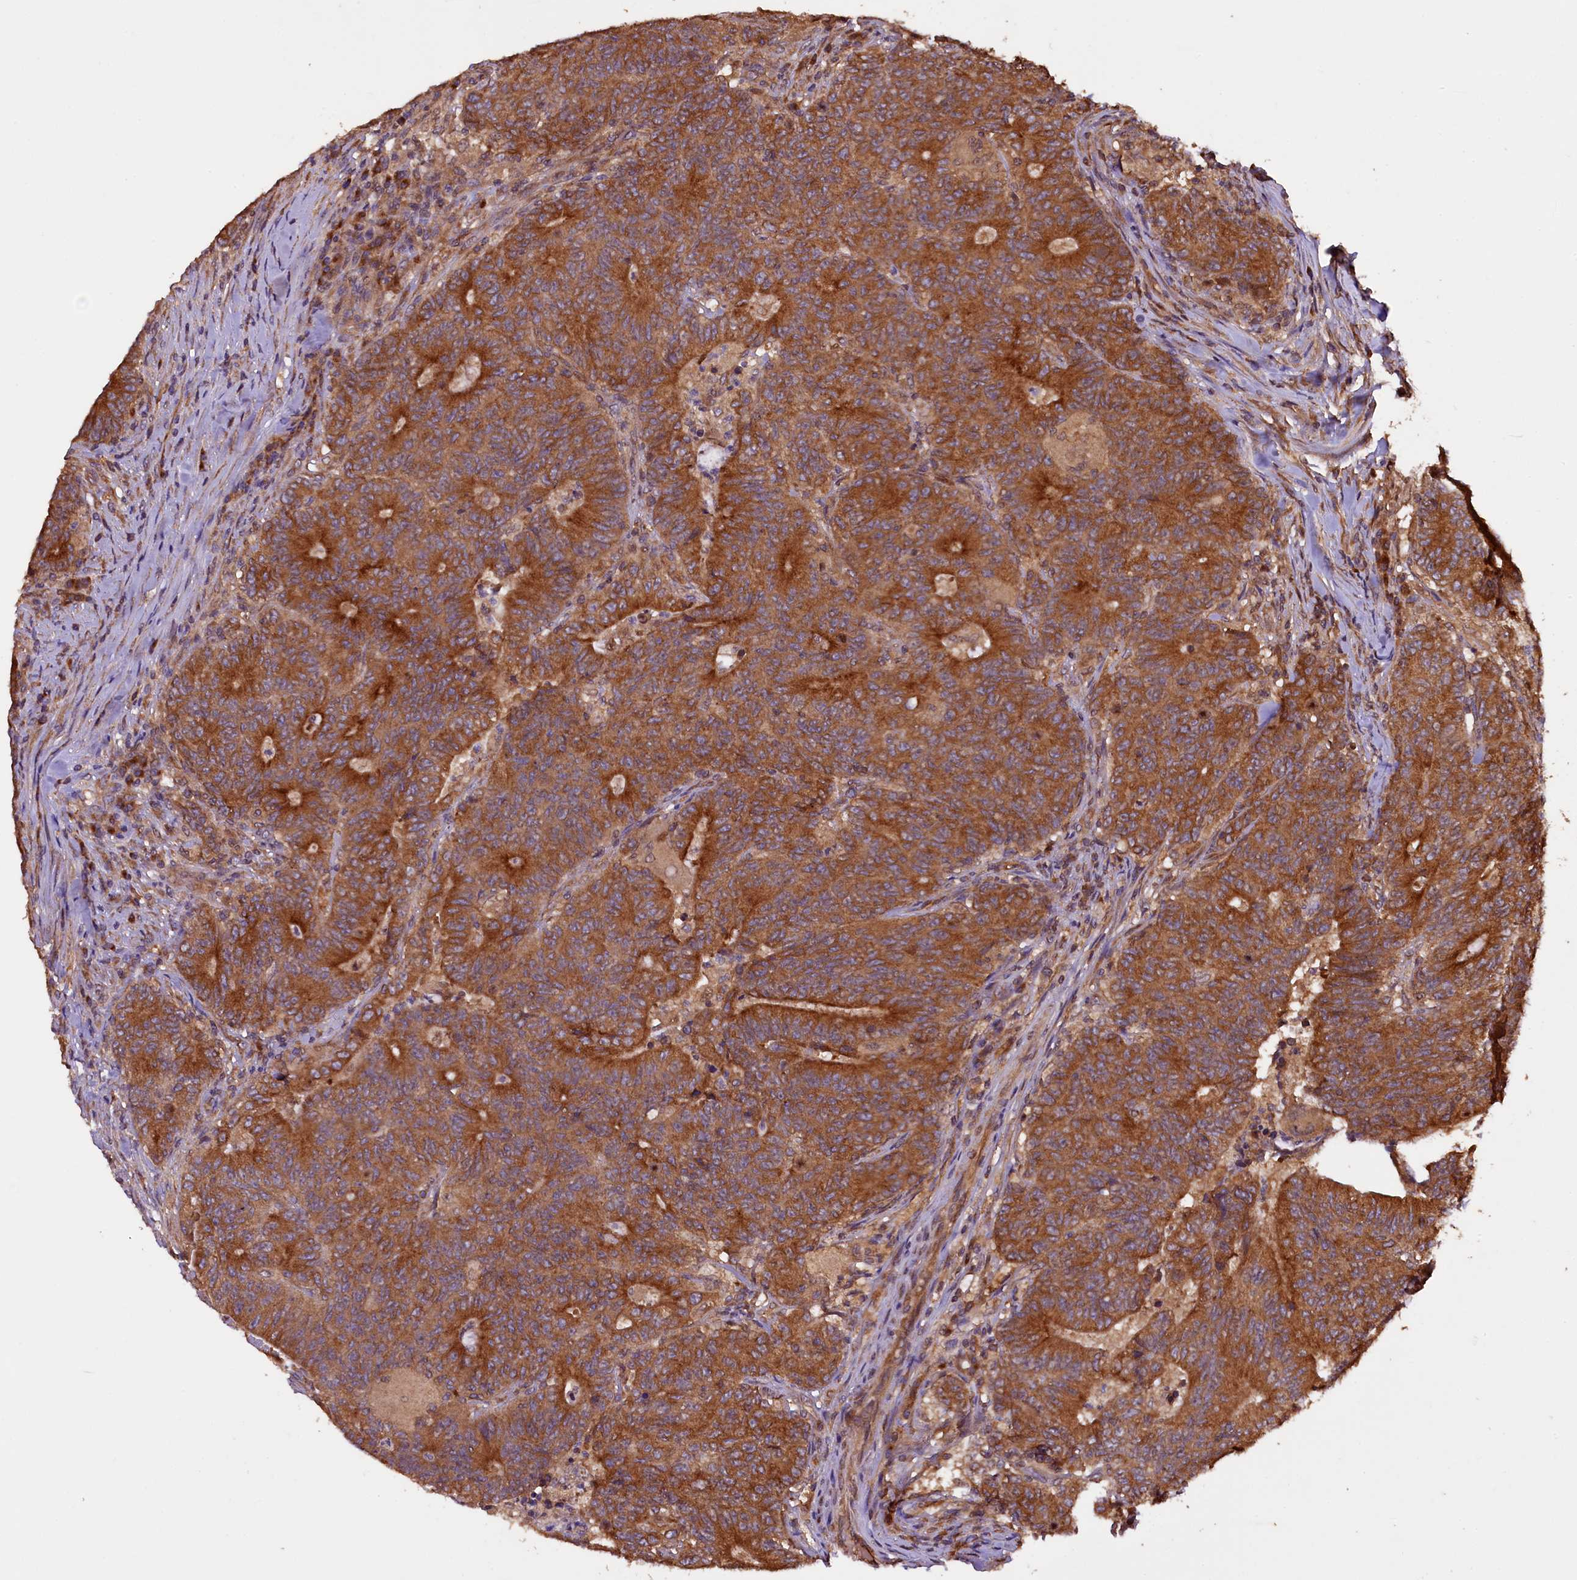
{"staining": {"intensity": "strong", "quantity": ">75%", "location": "cytoplasmic/membranous"}, "tissue": "colorectal cancer", "cell_type": "Tumor cells", "image_type": "cancer", "snomed": [{"axis": "morphology", "description": "Adenocarcinoma, NOS"}, {"axis": "topography", "description": "Colon"}], "caption": "Immunohistochemical staining of human colorectal cancer exhibits strong cytoplasmic/membranous protein expression in about >75% of tumor cells. (IHC, brightfield microscopy, high magnification).", "gene": "KLC2", "patient": {"sex": "female", "age": 75}}